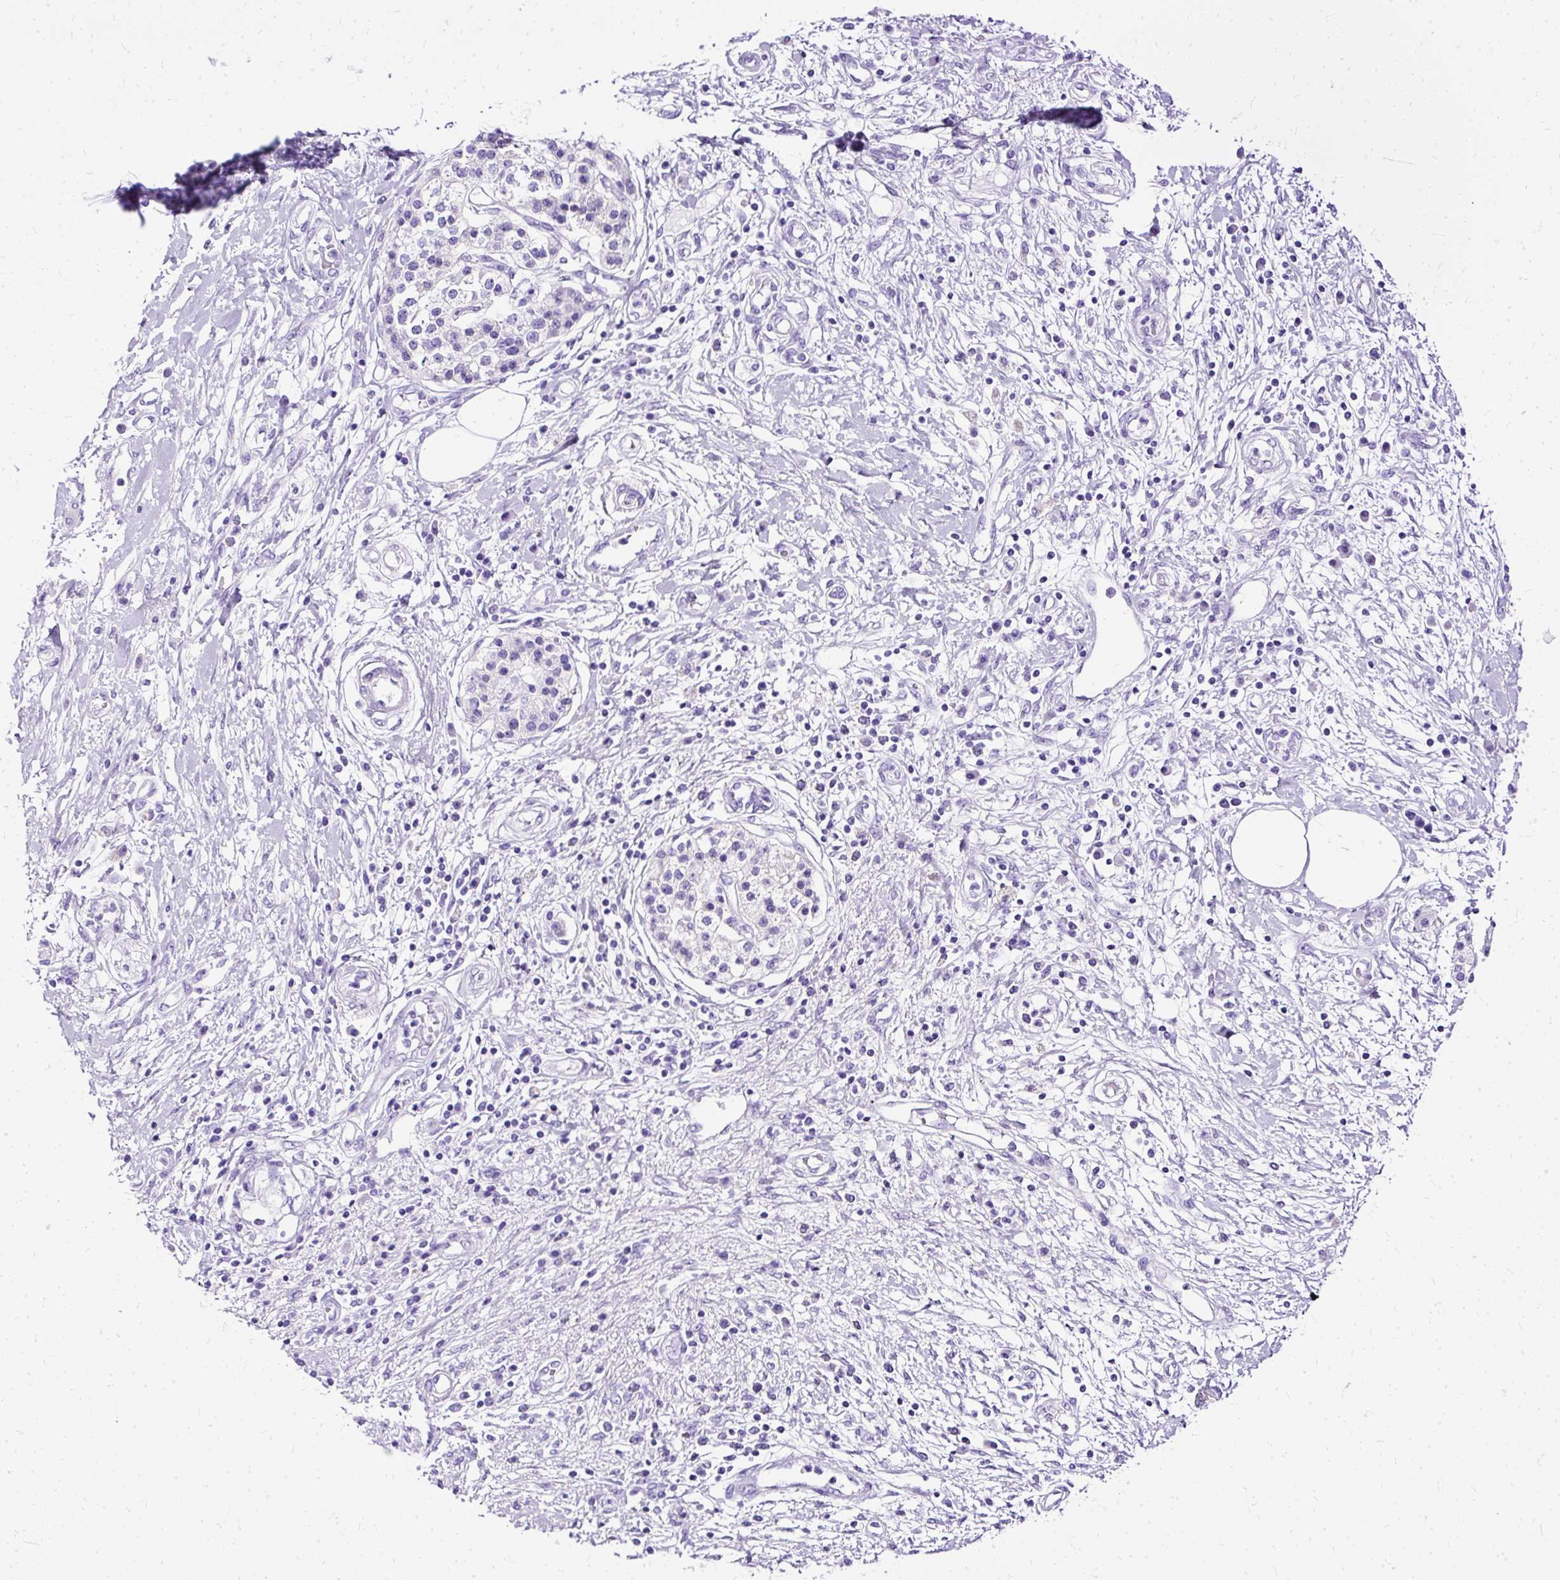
{"staining": {"intensity": "negative", "quantity": "none", "location": "none"}, "tissue": "pancreatic cancer", "cell_type": "Tumor cells", "image_type": "cancer", "snomed": [{"axis": "morphology", "description": "Adenocarcinoma, NOS"}, {"axis": "topography", "description": "Pancreas"}], "caption": "Tumor cells are negative for brown protein staining in pancreatic adenocarcinoma. (Stains: DAB immunohistochemistry with hematoxylin counter stain, Microscopy: brightfield microscopy at high magnification).", "gene": "SLC8A2", "patient": {"sex": "female", "age": 56}}